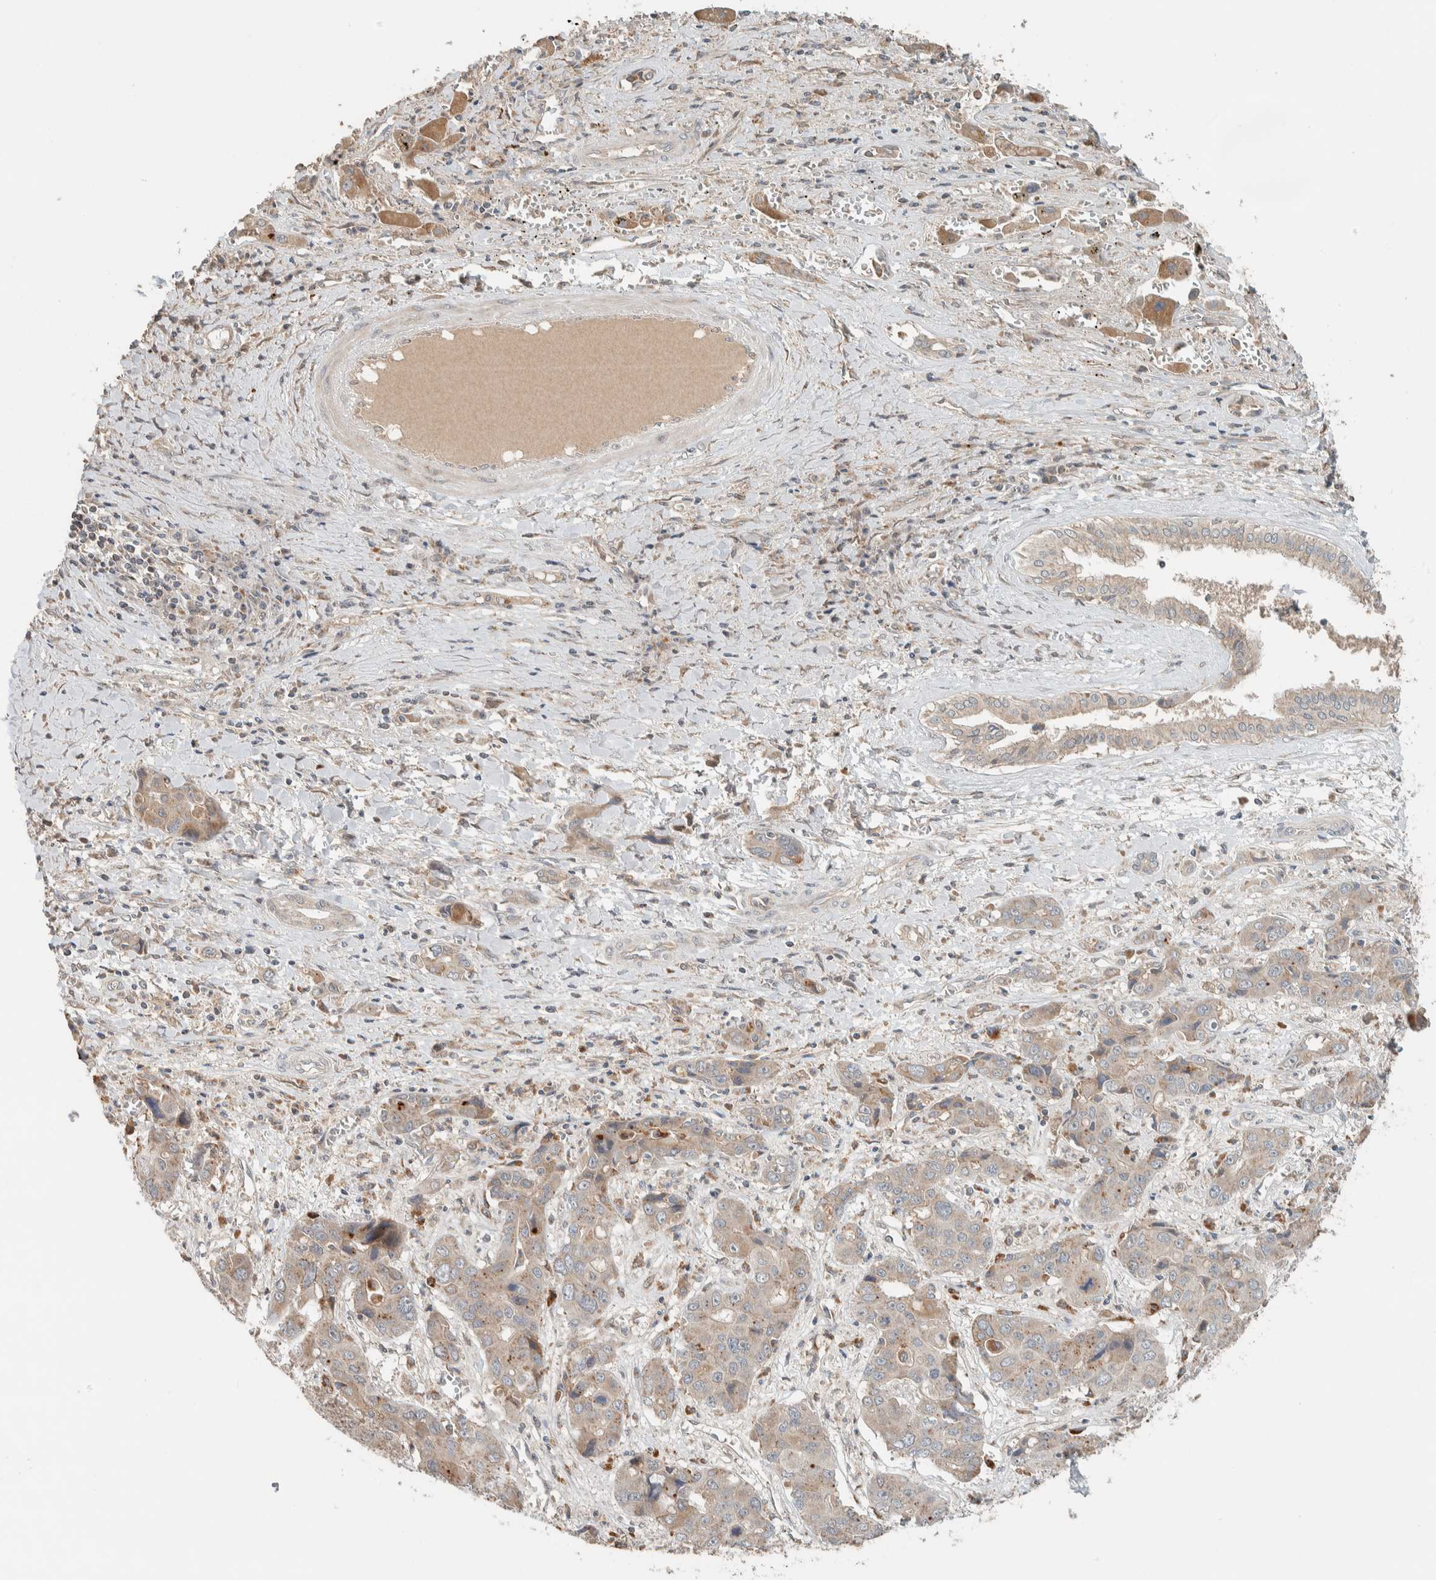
{"staining": {"intensity": "weak", "quantity": ">75%", "location": "cytoplasmic/membranous"}, "tissue": "liver cancer", "cell_type": "Tumor cells", "image_type": "cancer", "snomed": [{"axis": "morphology", "description": "Cholangiocarcinoma"}, {"axis": "topography", "description": "Liver"}], "caption": "Weak cytoplasmic/membranous positivity is identified in approximately >75% of tumor cells in liver cancer. (Stains: DAB (3,3'-diaminobenzidine) in brown, nuclei in blue, Microscopy: brightfield microscopy at high magnification).", "gene": "NBR1", "patient": {"sex": "male", "age": 67}}